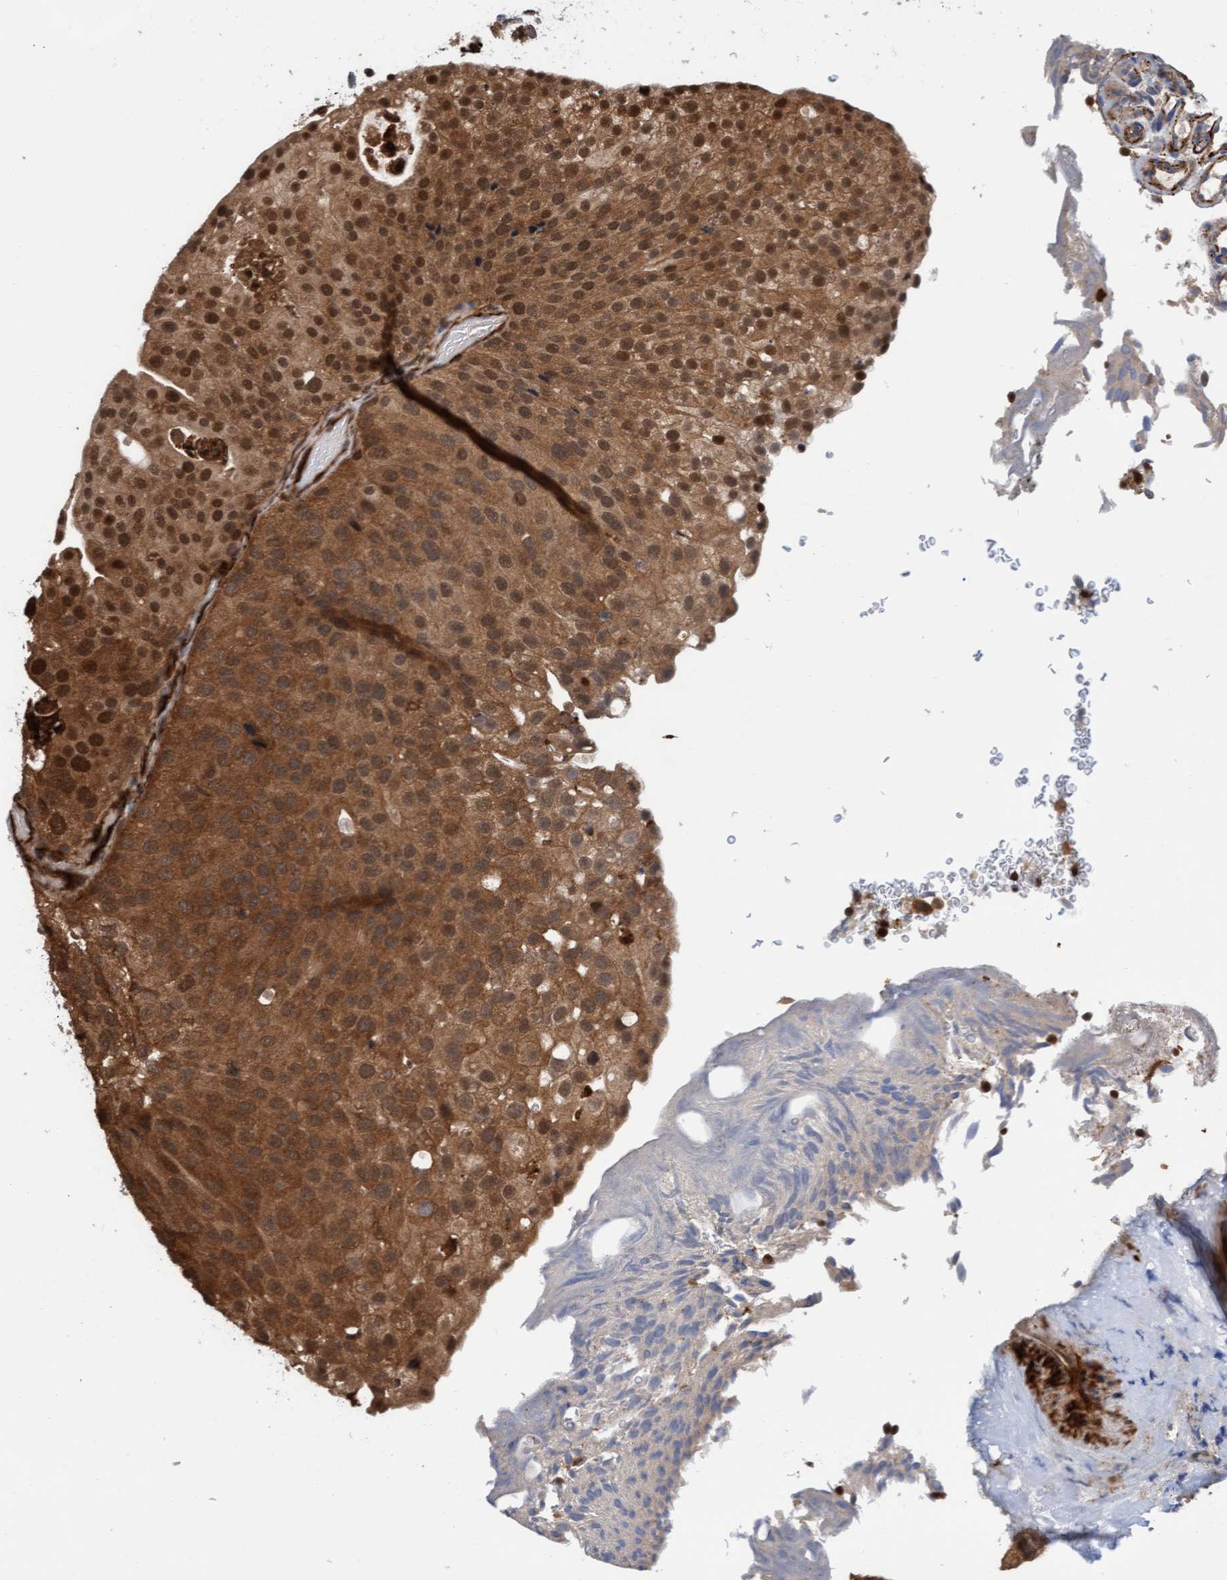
{"staining": {"intensity": "strong", "quantity": ">75%", "location": "cytoplasmic/membranous,nuclear"}, "tissue": "urothelial cancer", "cell_type": "Tumor cells", "image_type": "cancer", "snomed": [{"axis": "morphology", "description": "Urothelial carcinoma, Low grade"}, {"axis": "topography", "description": "Urinary bladder"}], "caption": "This photomicrograph demonstrates IHC staining of human urothelial cancer, with high strong cytoplasmic/membranous and nuclear staining in approximately >75% of tumor cells.", "gene": "STXBP4", "patient": {"sex": "male", "age": 78}}